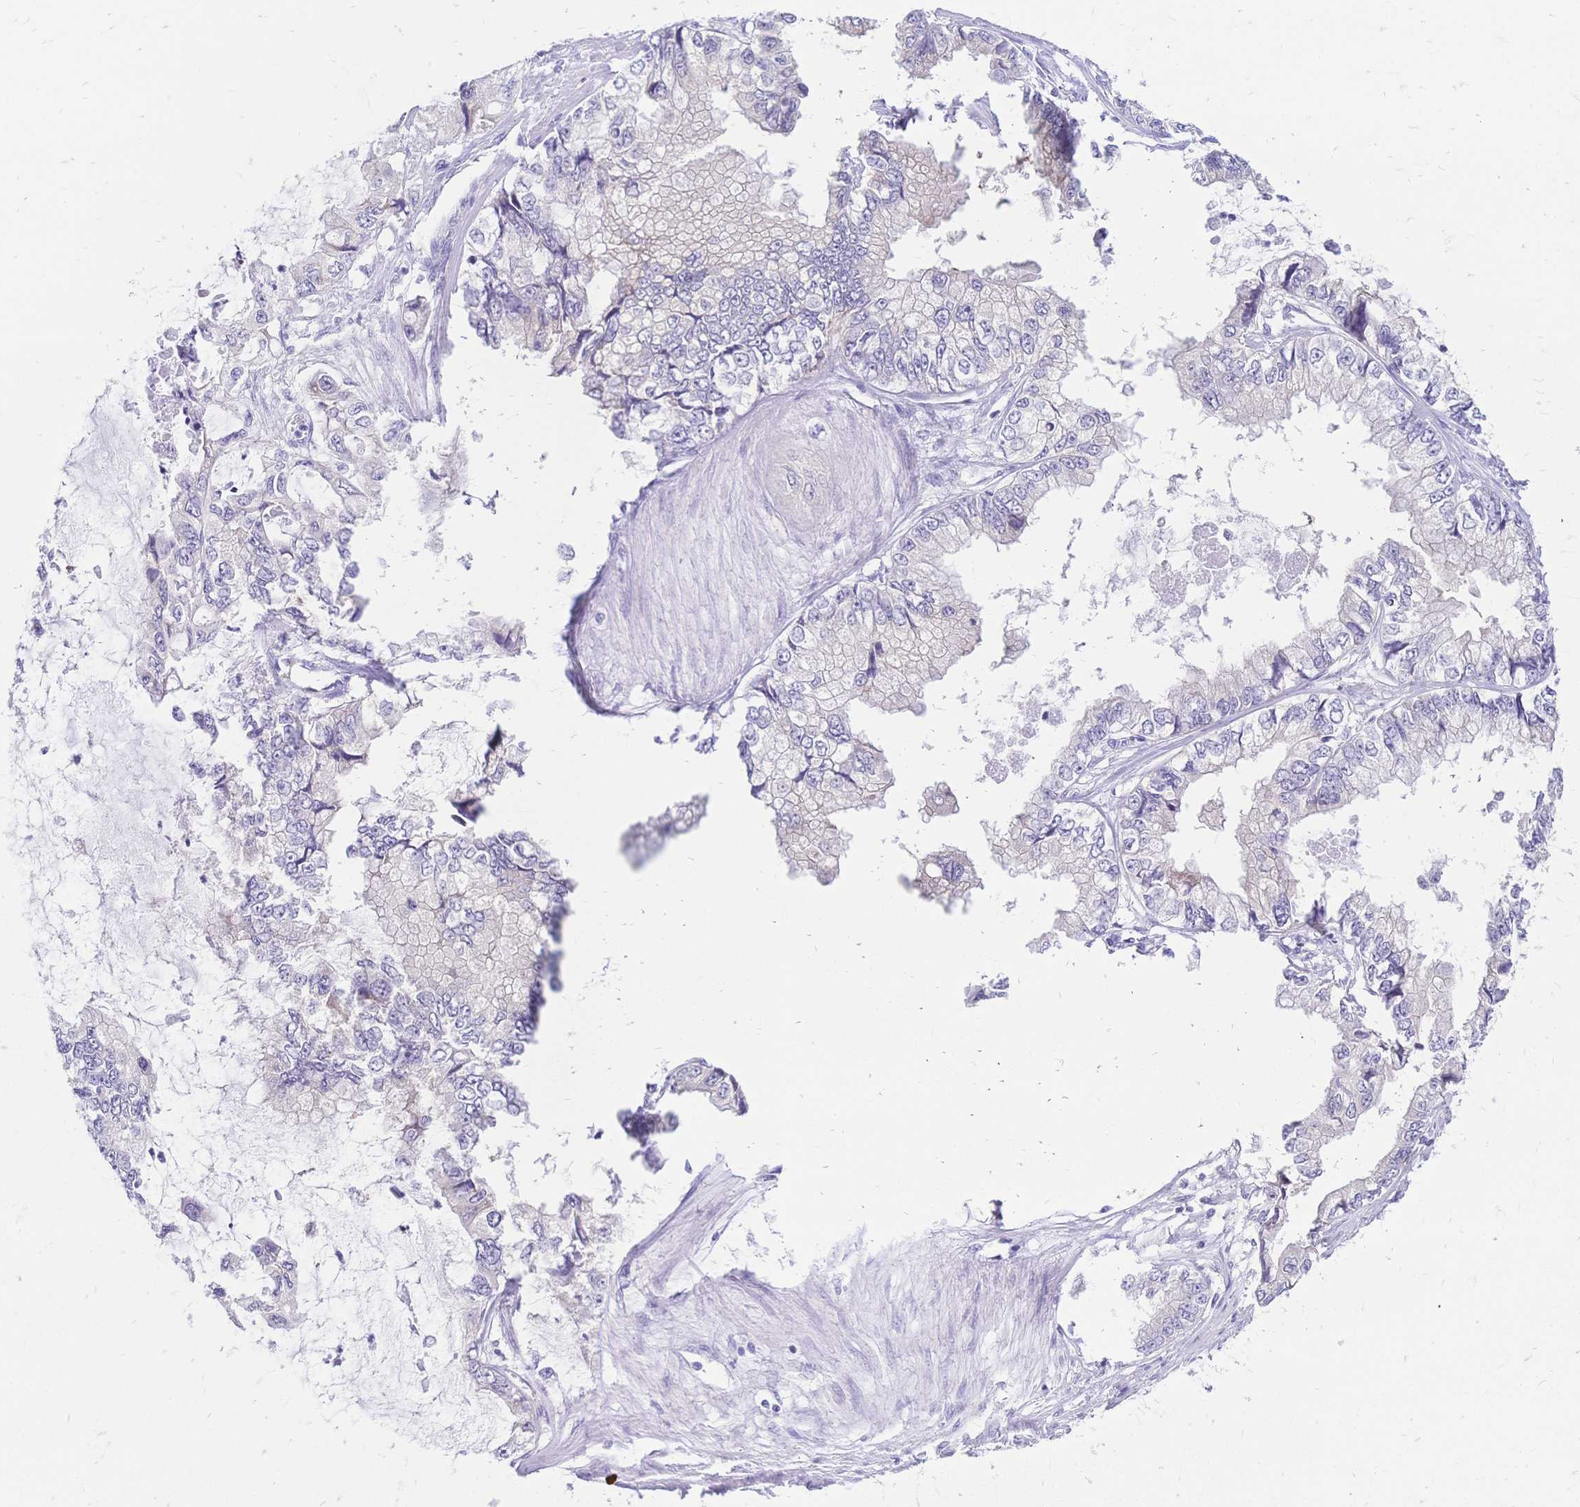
{"staining": {"intensity": "negative", "quantity": "none", "location": "none"}, "tissue": "stomach cancer", "cell_type": "Tumor cells", "image_type": "cancer", "snomed": [{"axis": "morphology", "description": "Adenocarcinoma, NOS"}, {"axis": "topography", "description": "Pancreas"}, {"axis": "topography", "description": "Stomach, upper"}, {"axis": "topography", "description": "Stomach"}], "caption": "Human stomach cancer (adenocarcinoma) stained for a protein using immunohistochemistry (IHC) displays no positivity in tumor cells.", "gene": "GRB7", "patient": {"sex": "male", "age": 77}}